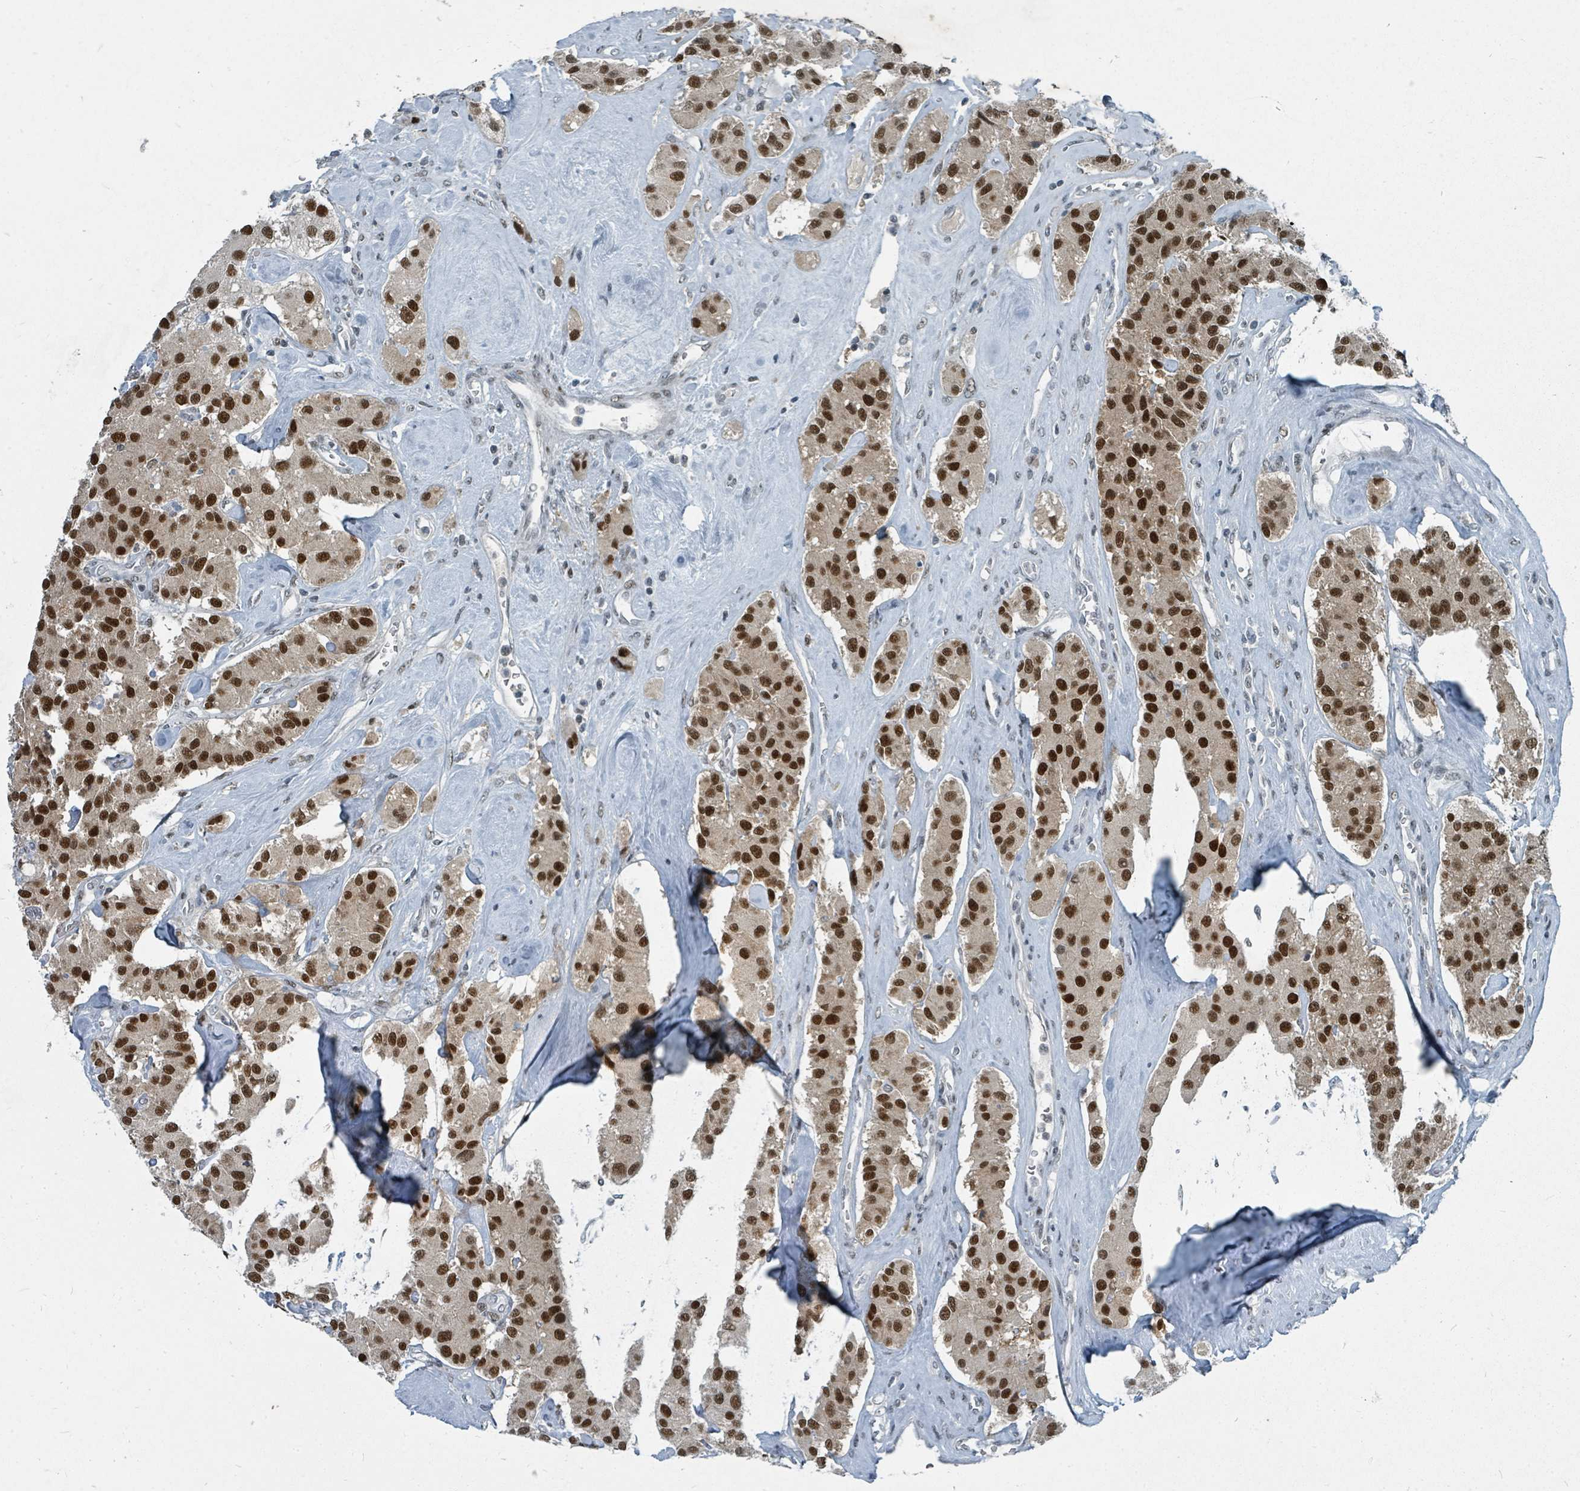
{"staining": {"intensity": "strong", "quantity": ">75%", "location": "nuclear"}, "tissue": "carcinoid", "cell_type": "Tumor cells", "image_type": "cancer", "snomed": [{"axis": "morphology", "description": "Carcinoid, malignant, NOS"}, {"axis": "topography", "description": "Pancreas"}], "caption": "A brown stain shows strong nuclear positivity of a protein in human carcinoid tumor cells. Immunohistochemistry stains the protein in brown and the nuclei are stained blue.", "gene": "UCK1", "patient": {"sex": "male", "age": 41}}